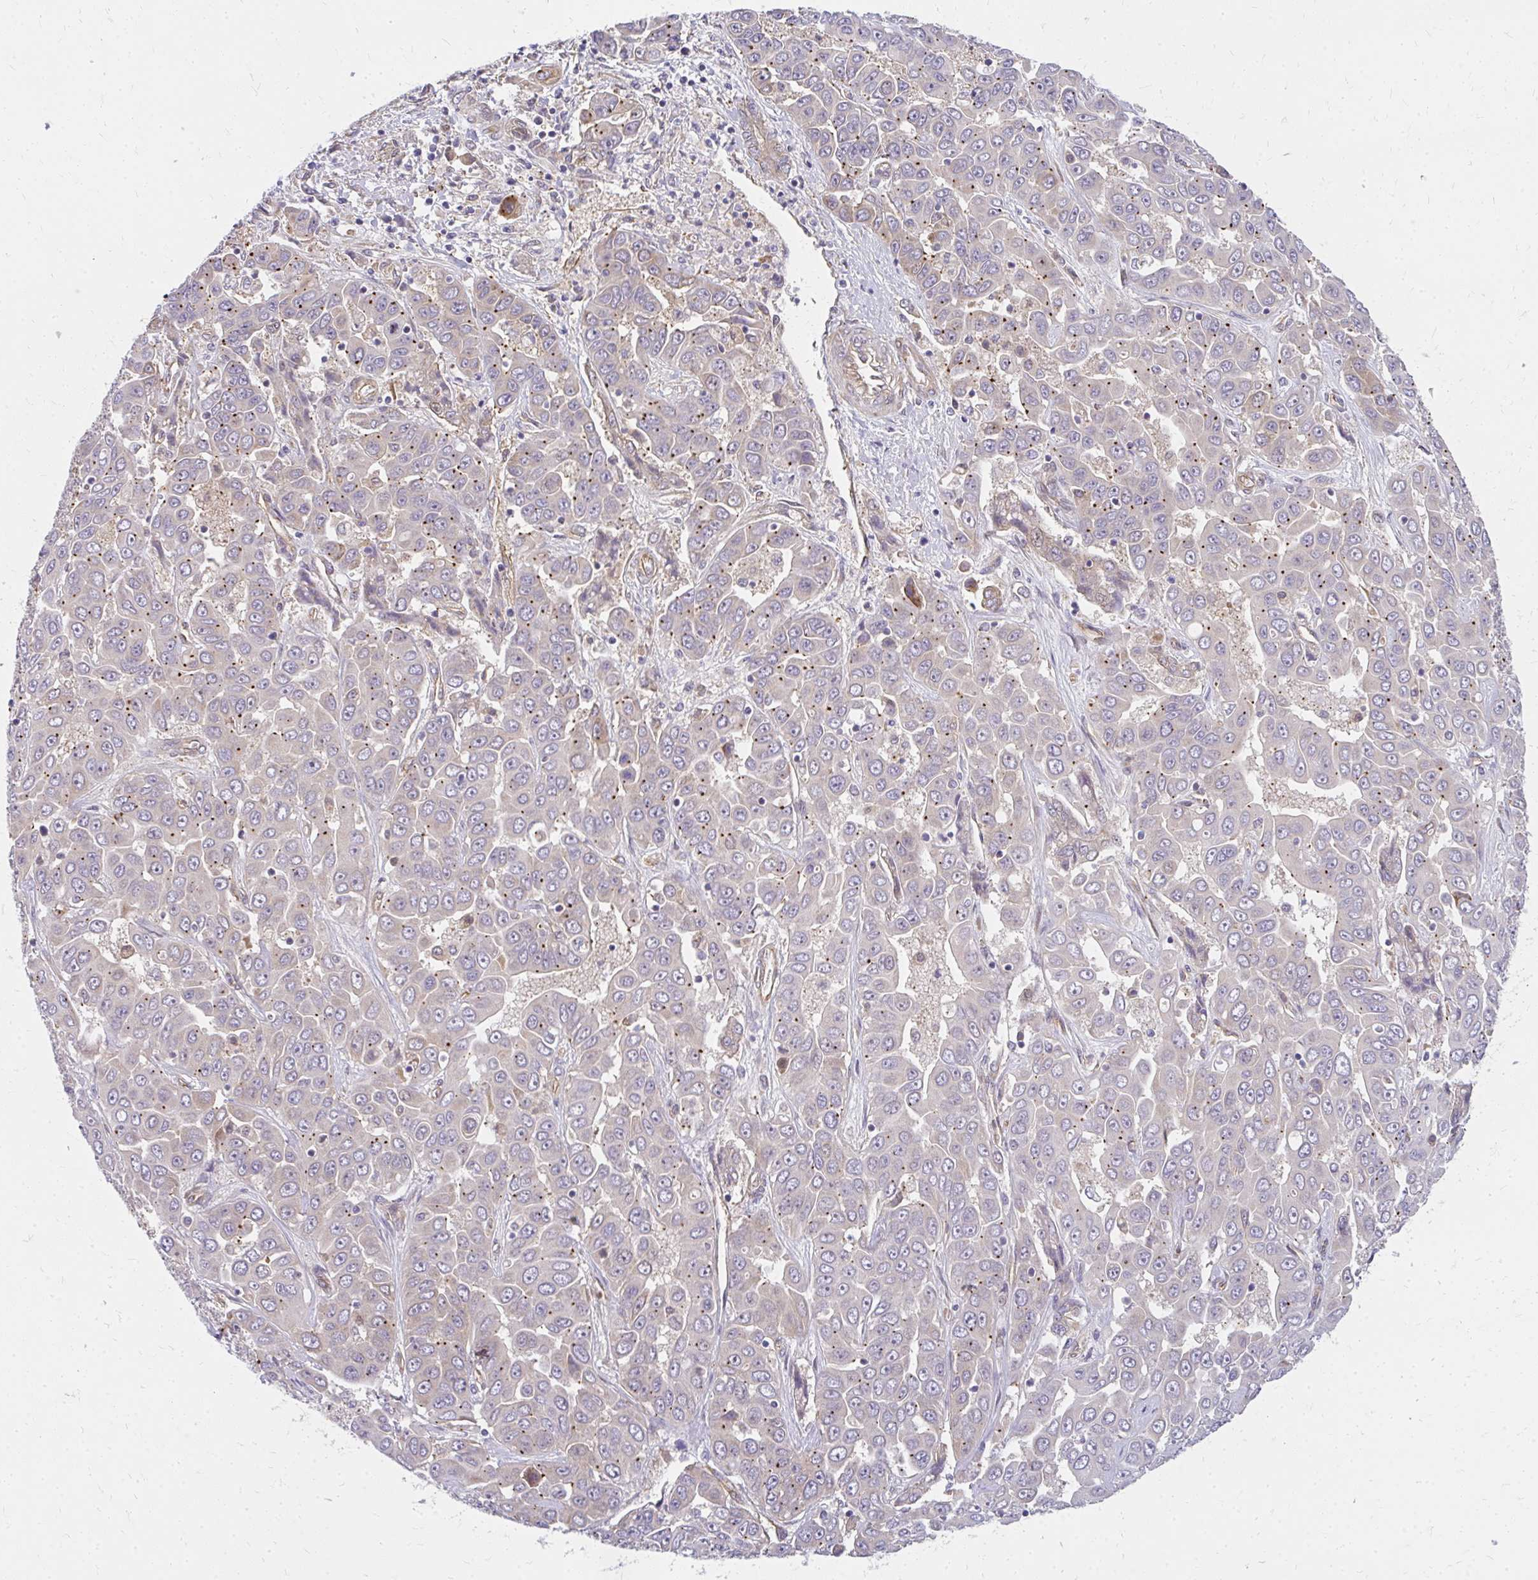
{"staining": {"intensity": "moderate", "quantity": "25%-75%", "location": "cytoplasmic/membranous"}, "tissue": "liver cancer", "cell_type": "Tumor cells", "image_type": "cancer", "snomed": [{"axis": "morphology", "description": "Cholangiocarcinoma"}, {"axis": "topography", "description": "Liver"}], "caption": "Approximately 25%-75% of tumor cells in liver cancer (cholangiocarcinoma) demonstrate moderate cytoplasmic/membranous protein positivity as visualized by brown immunohistochemical staining.", "gene": "RSKR", "patient": {"sex": "female", "age": 52}}